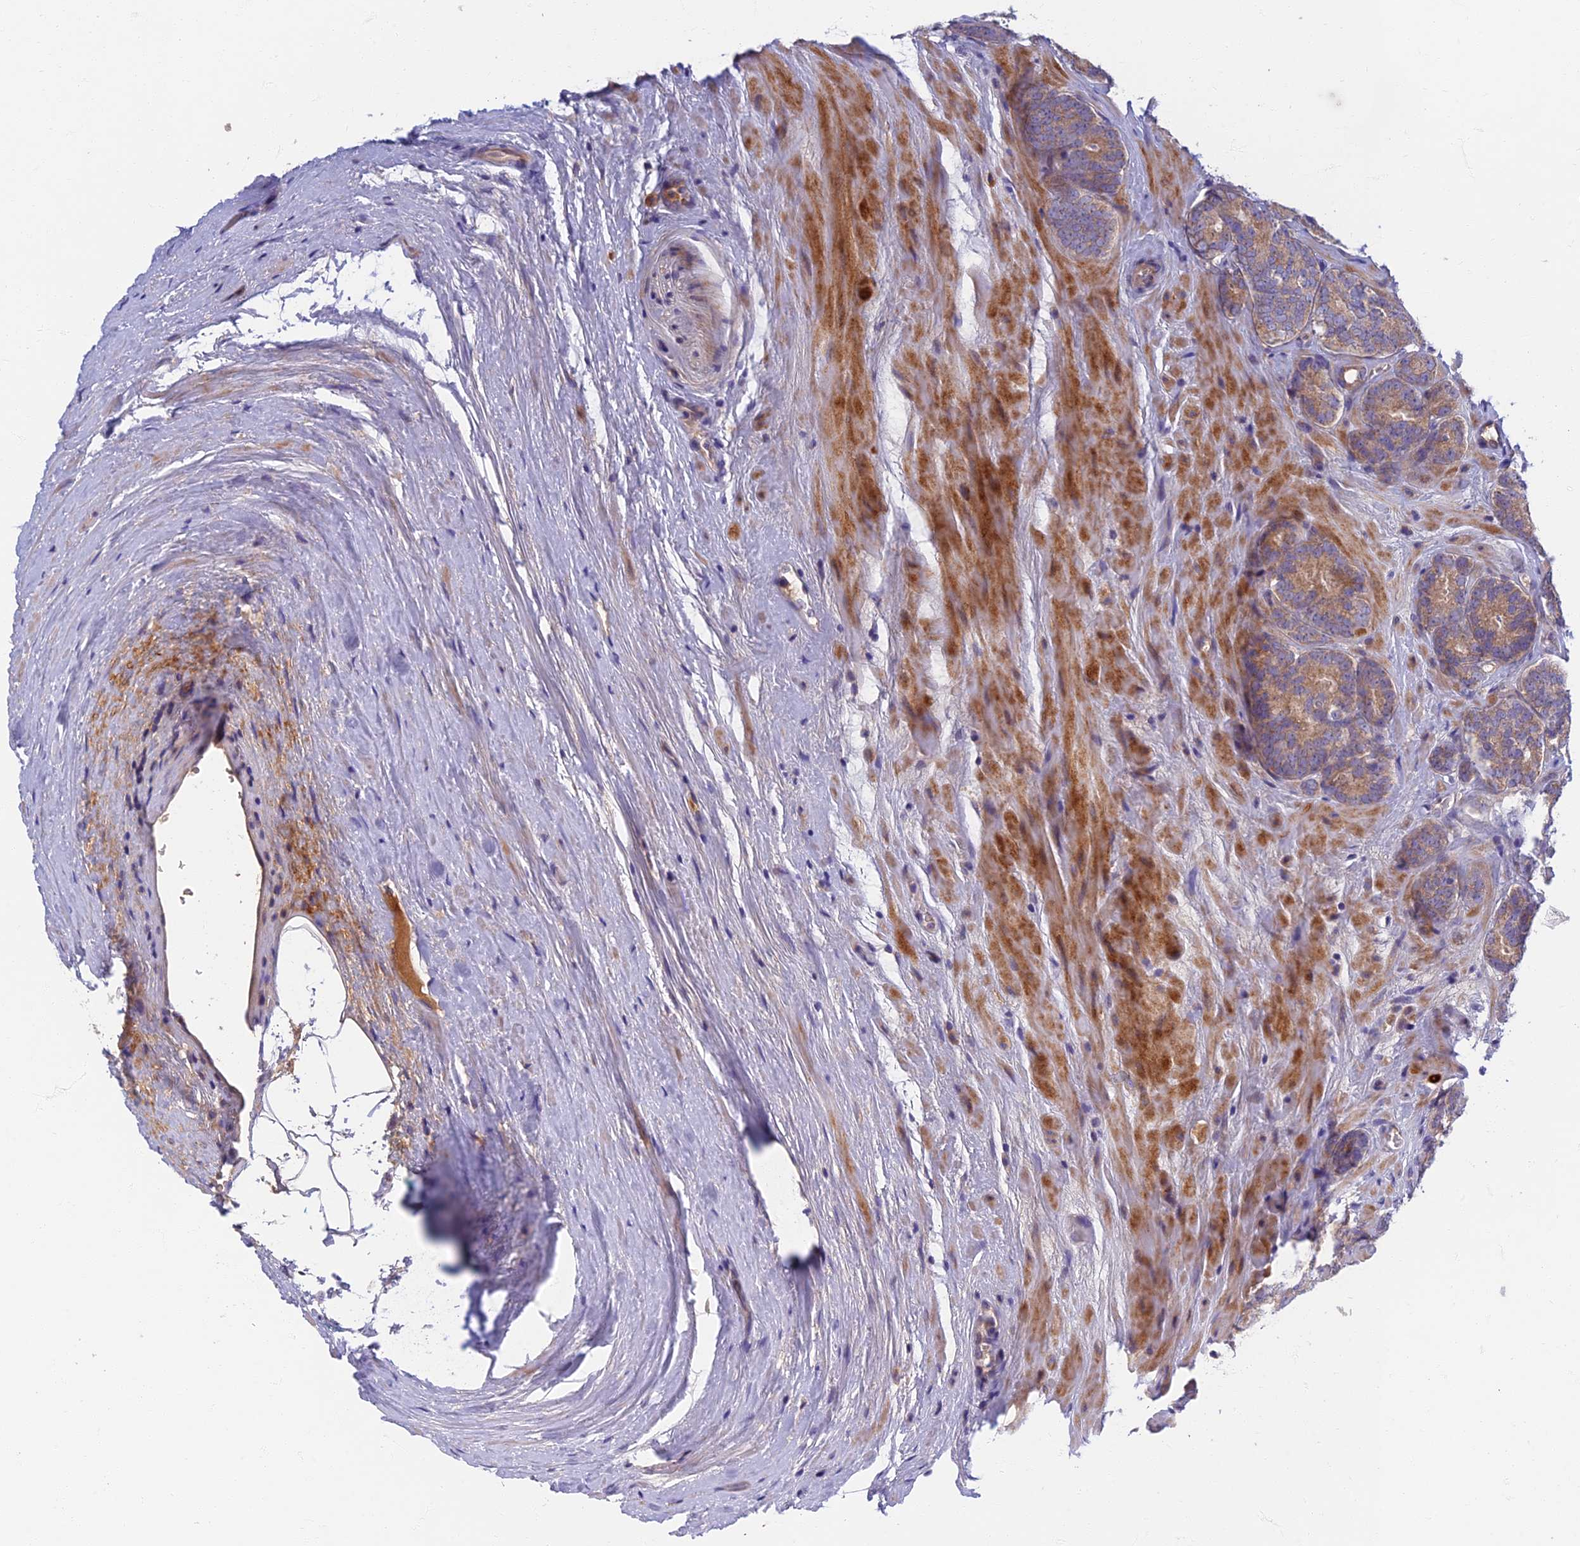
{"staining": {"intensity": "moderate", "quantity": ">75%", "location": "cytoplasmic/membranous"}, "tissue": "prostate cancer", "cell_type": "Tumor cells", "image_type": "cancer", "snomed": [{"axis": "morphology", "description": "Adenocarcinoma, High grade"}, {"axis": "topography", "description": "Prostate"}], "caption": "Approximately >75% of tumor cells in prostate cancer (high-grade adenocarcinoma) demonstrate moderate cytoplasmic/membranous protein positivity as visualized by brown immunohistochemical staining.", "gene": "SOGA1", "patient": {"sex": "male", "age": 63}}